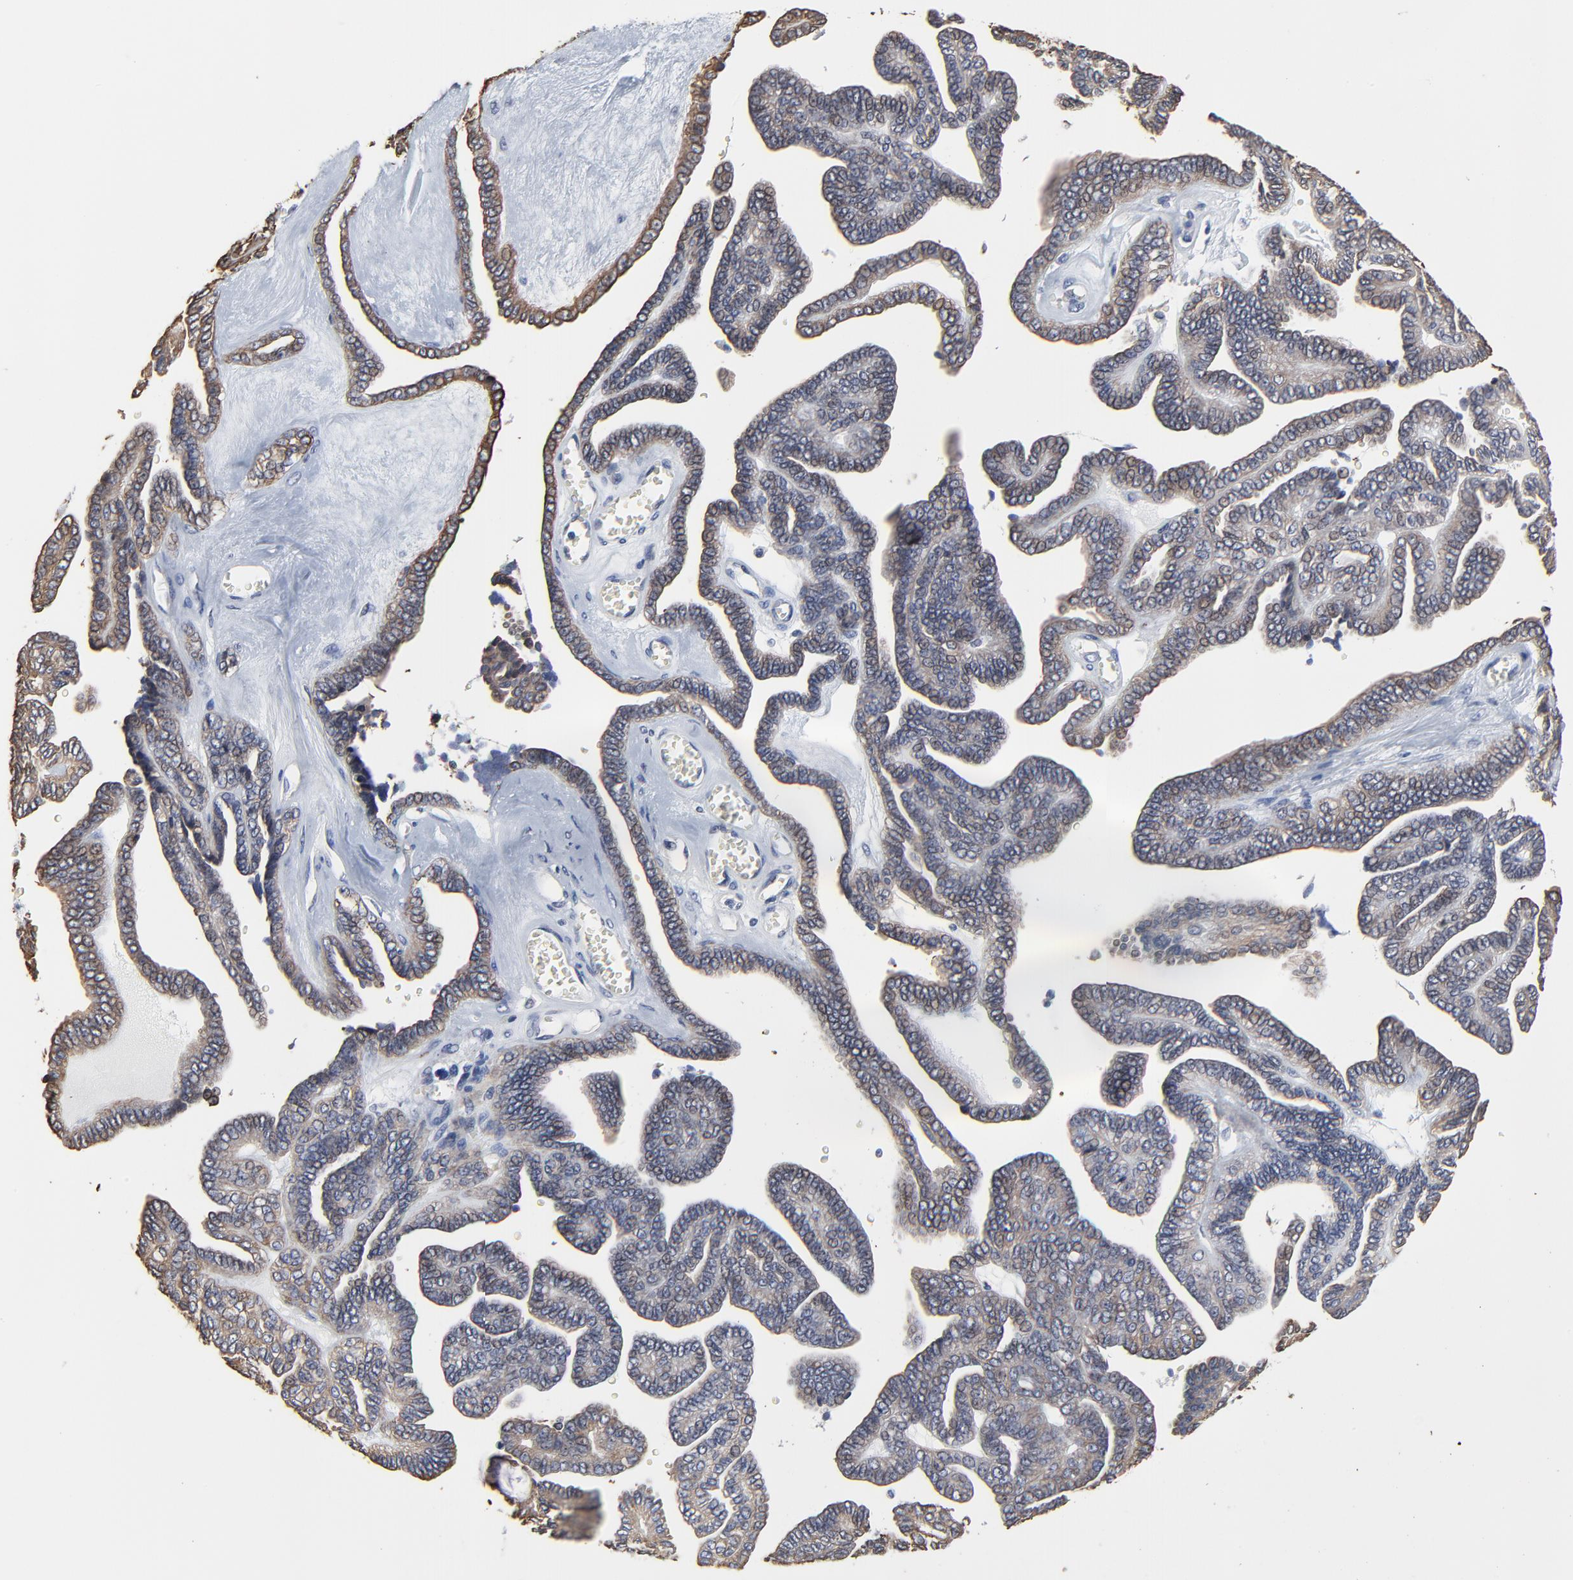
{"staining": {"intensity": "weak", "quantity": ">75%", "location": "cytoplasmic/membranous"}, "tissue": "ovarian cancer", "cell_type": "Tumor cells", "image_type": "cancer", "snomed": [{"axis": "morphology", "description": "Cystadenocarcinoma, serous, NOS"}, {"axis": "topography", "description": "Ovary"}], "caption": "Protein staining demonstrates weak cytoplasmic/membranous staining in approximately >75% of tumor cells in ovarian cancer (serous cystadenocarcinoma). The protein of interest is shown in brown color, while the nuclei are stained blue.", "gene": "LNX1", "patient": {"sex": "female", "age": 71}}